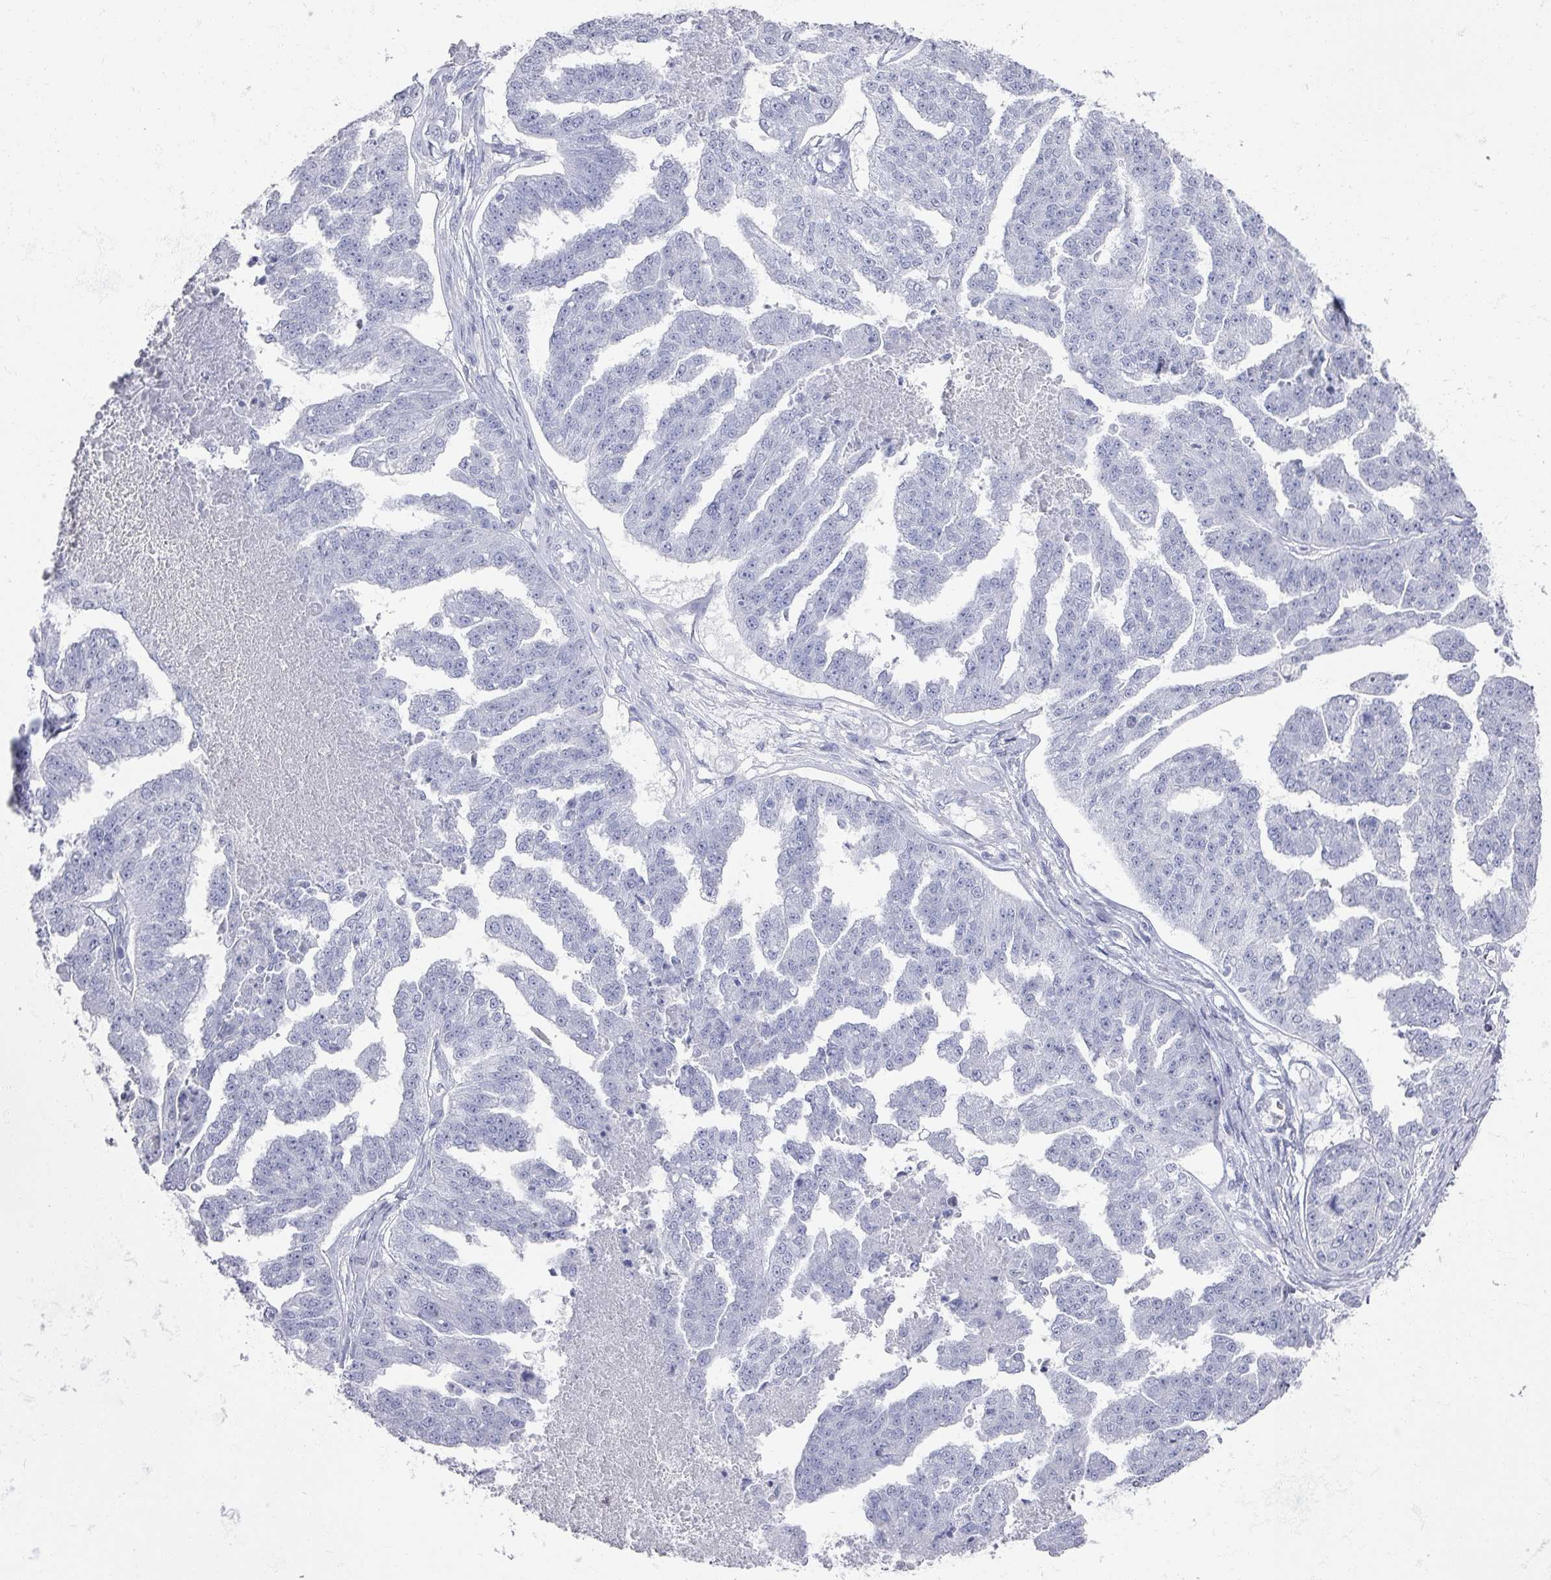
{"staining": {"intensity": "negative", "quantity": "none", "location": "none"}, "tissue": "ovarian cancer", "cell_type": "Tumor cells", "image_type": "cancer", "snomed": [{"axis": "morphology", "description": "Cystadenocarcinoma, serous, NOS"}, {"axis": "topography", "description": "Ovary"}], "caption": "A micrograph of serous cystadenocarcinoma (ovarian) stained for a protein displays no brown staining in tumor cells. (DAB (3,3'-diaminobenzidine) IHC with hematoxylin counter stain).", "gene": "OMG", "patient": {"sex": "female", "age": 58}}